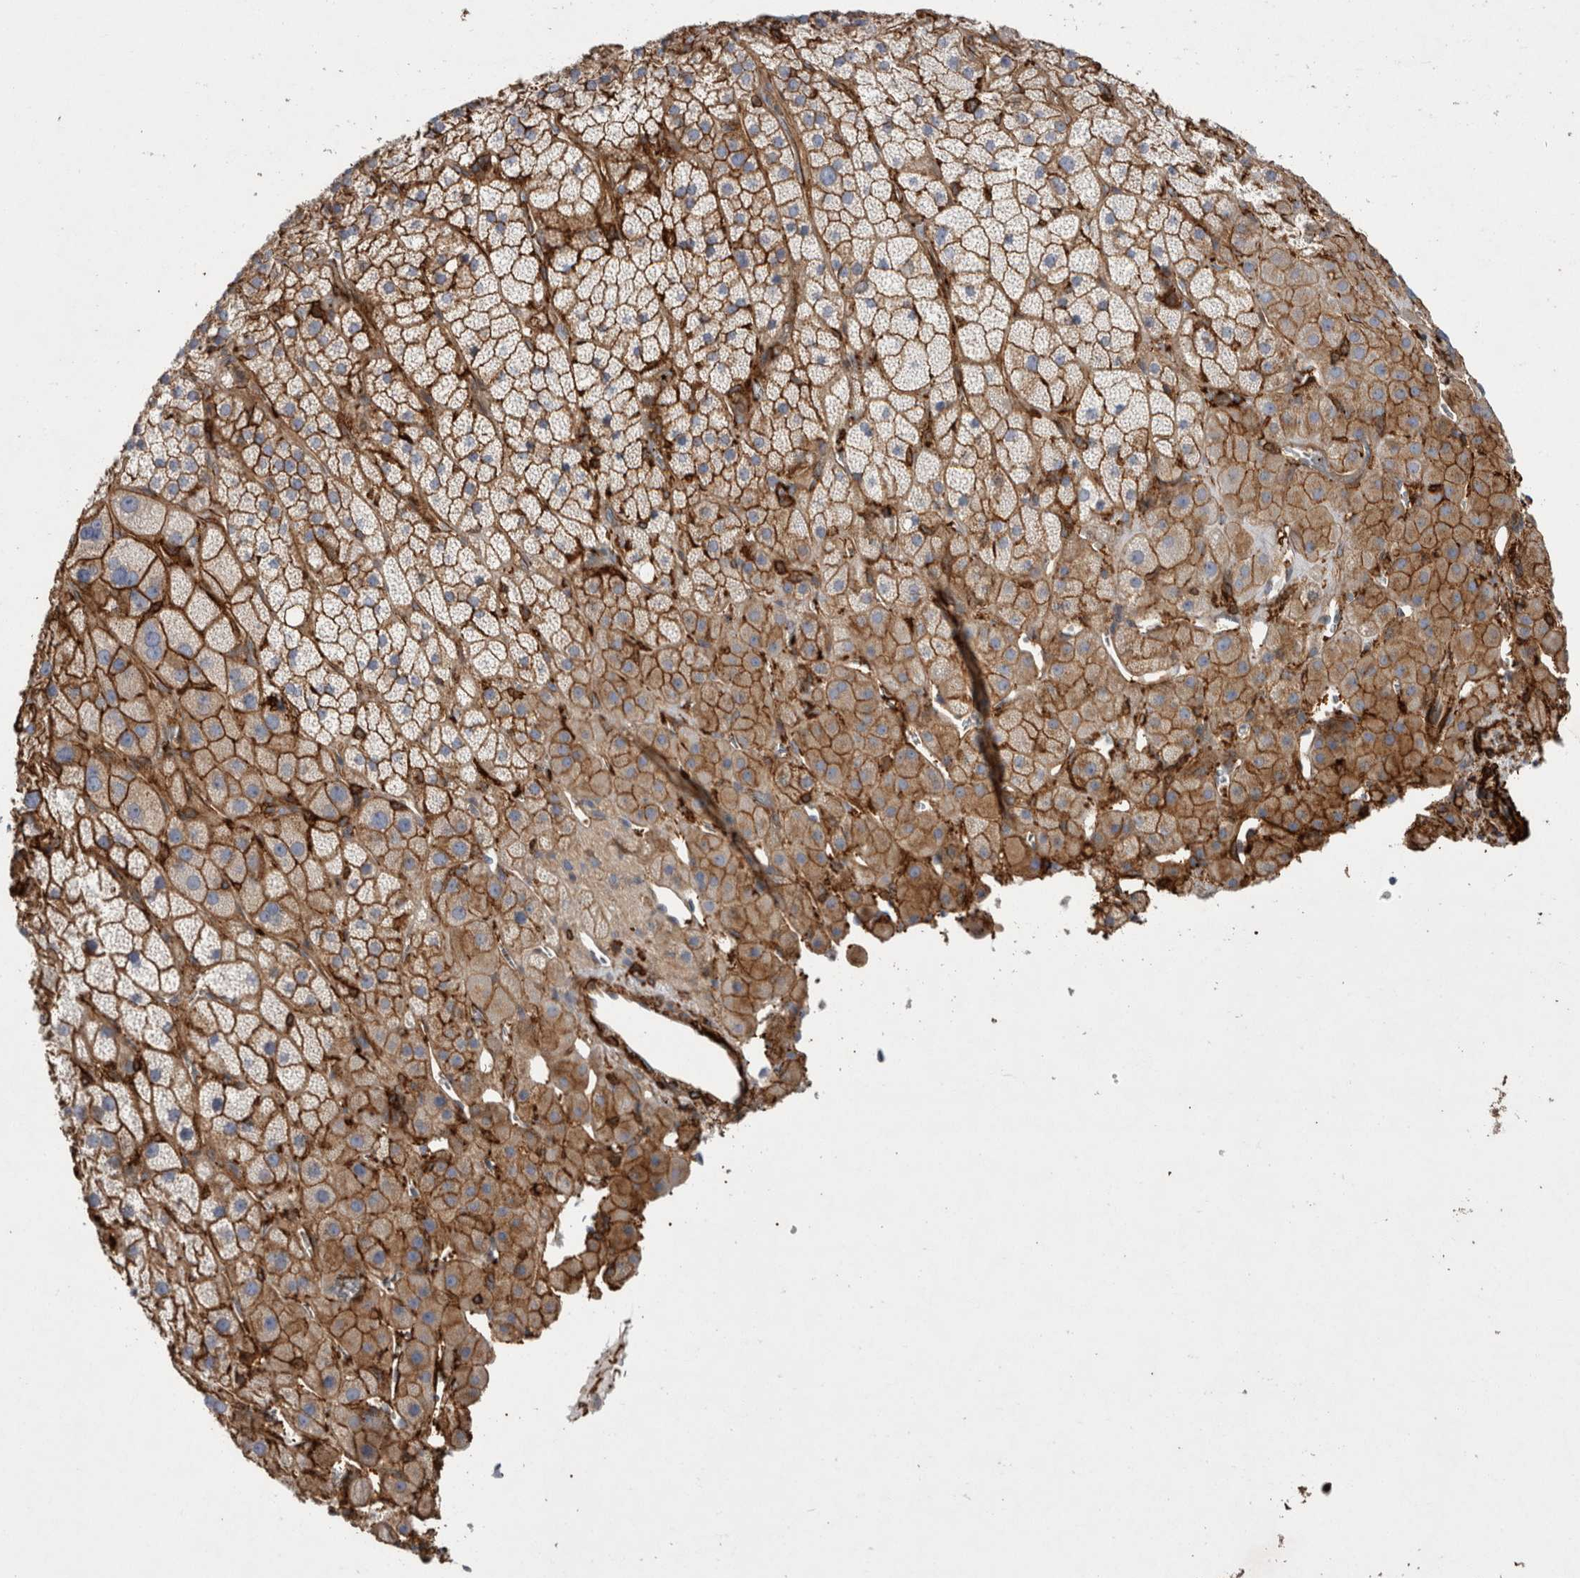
{"staining": {"intensity": "strong", "quantity": ">75%", "location": "cytoplasmic/membranous"}, "tissue": "adrenal gland", "cell_type": "Glandular cells", "image_type": "normal", "snomed": [{"axis": "morphology", "description": "Normal tissue, NOS"}, {"axis": "topography", "description": "Adrenal gland"}], "caption": "Human adrenal gland stained with a brown dye displays strong cytoplasmic/membranous positive staining in approximately >75% of glandular cells.", "gene": "GPER1", "patient": {"sex": "male", "age": 57}}